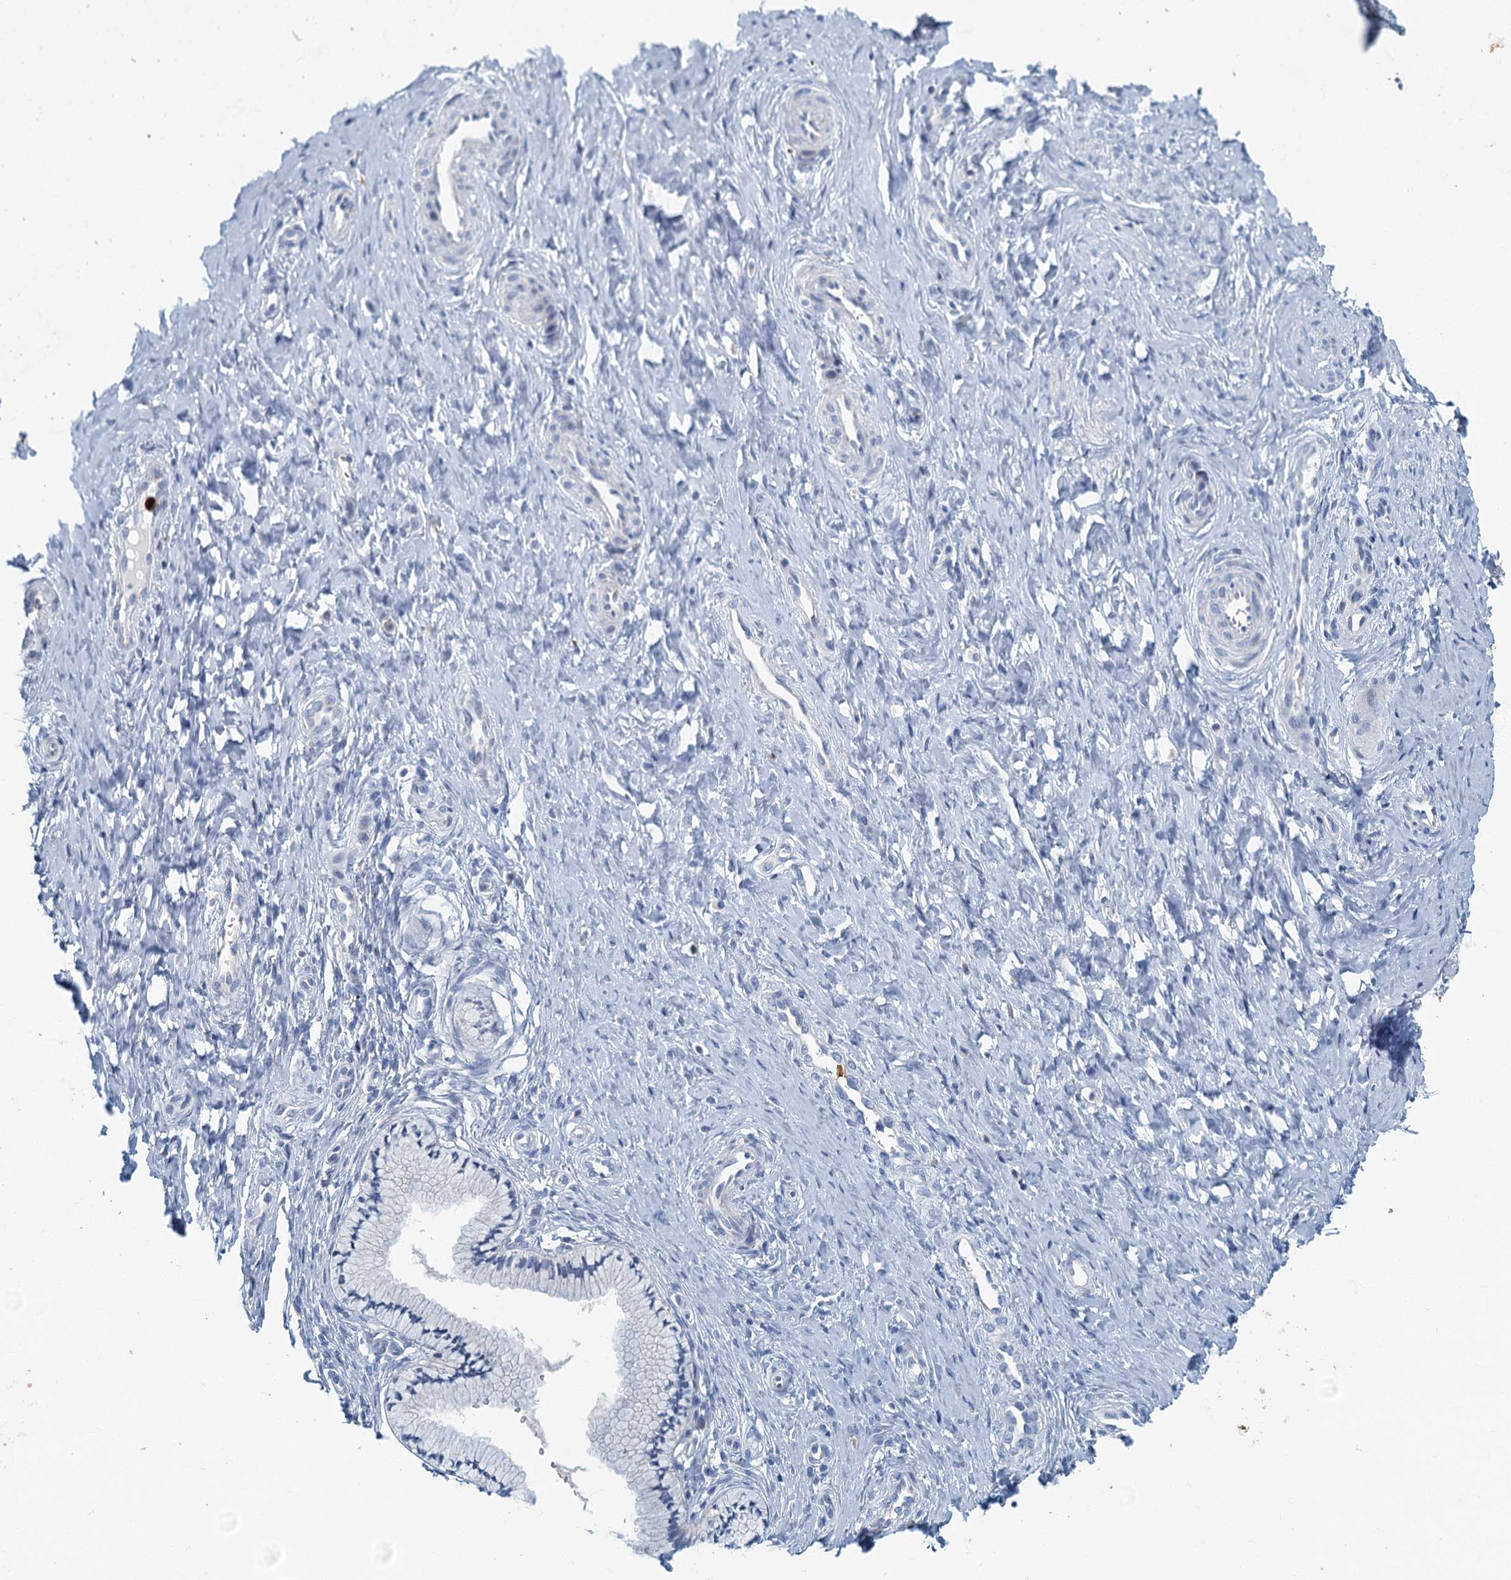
{"staining": {"intensity": "negative", "quantity": "none", "location": "none"}, "tissue": "cervix", "cell_type": "Glandular cells", "image_type": "normal", "snomed": [{"axis": "morphology", "description": "Normal tissue, NOS"}, {"axis": "topography", "description": "Cervix"}], "caption": "IHC of unremarkable cervix shows no staining in glandular cells.", "gene": "ANKDD1A", "patient": {"sex": "female", "age": 36}}